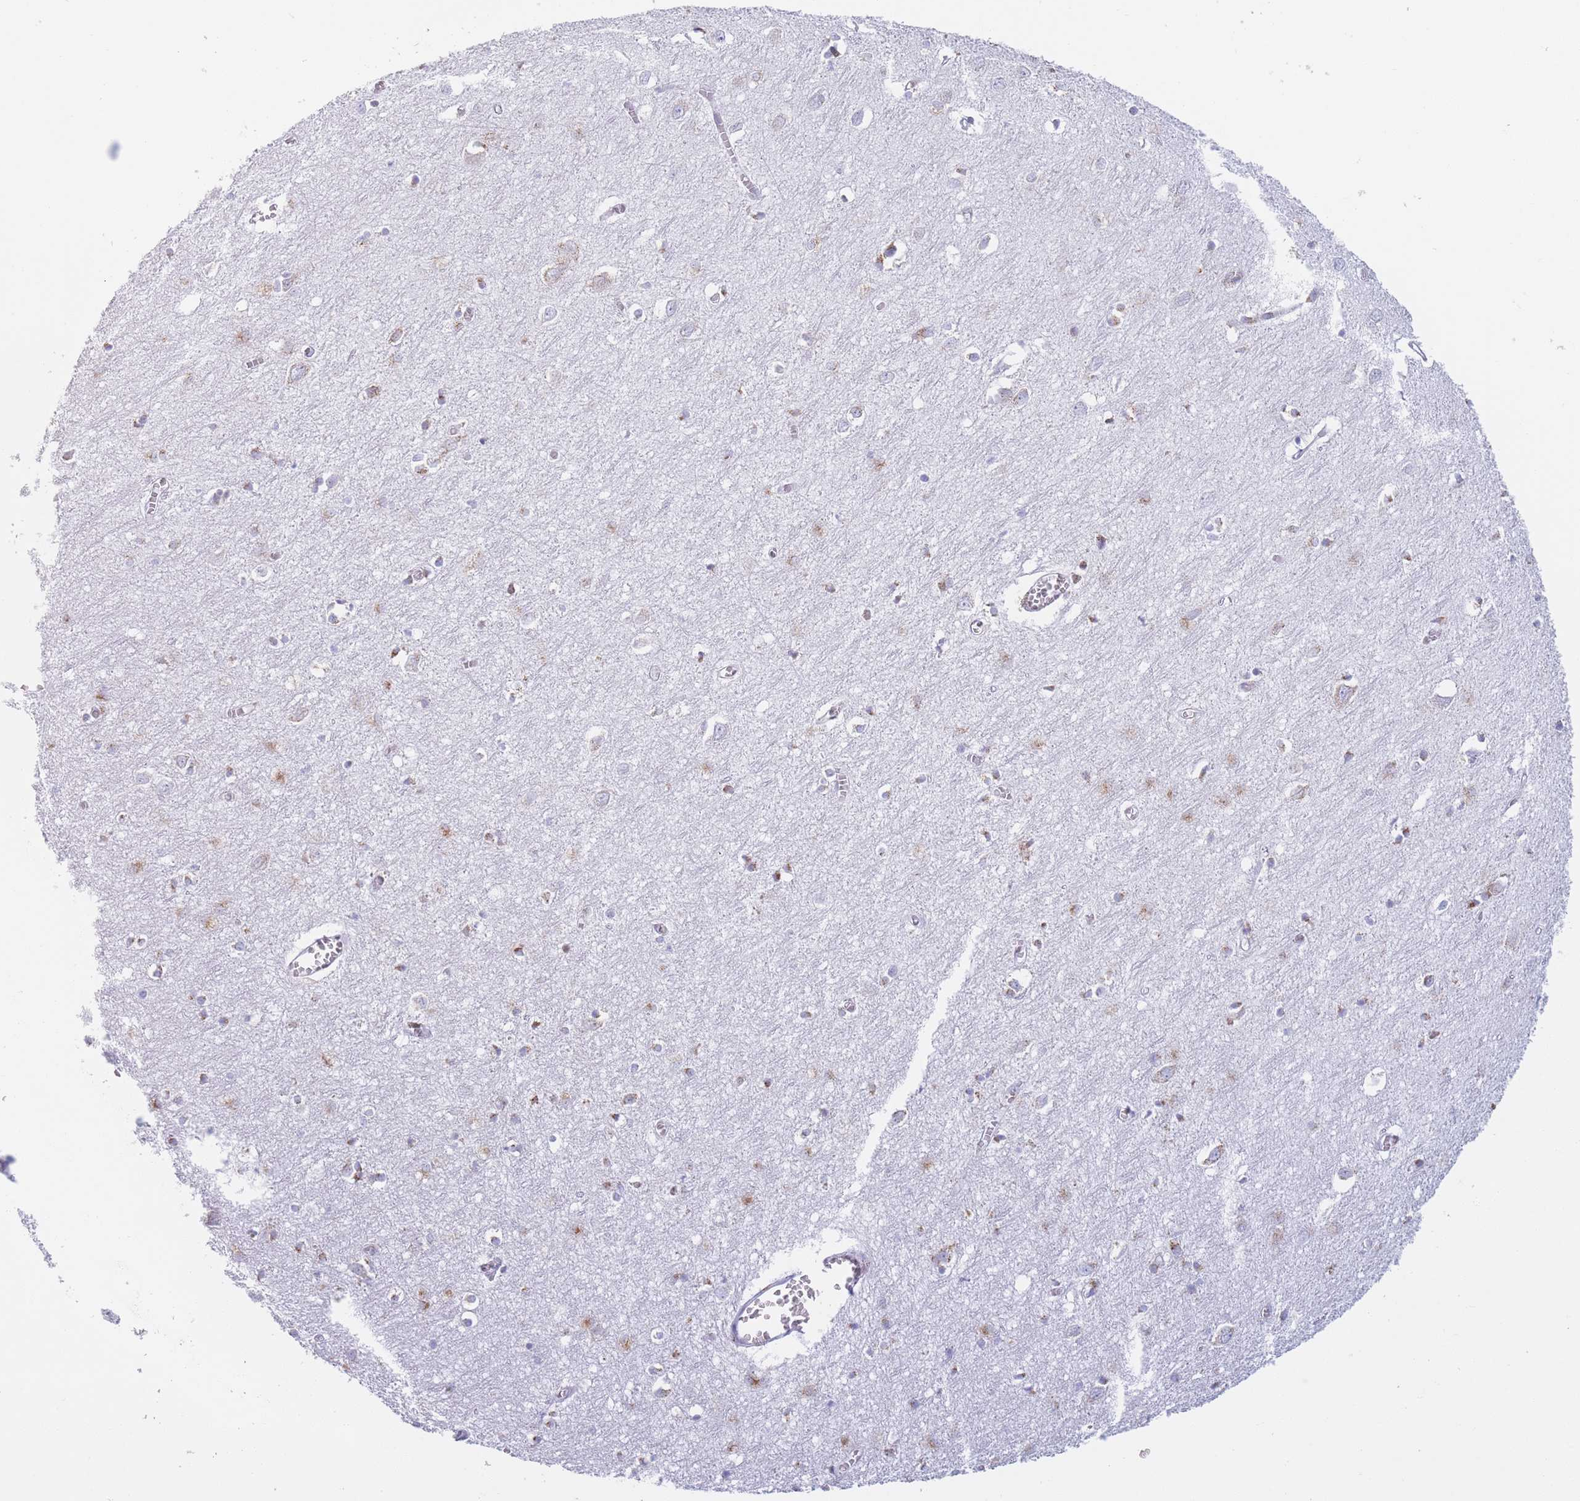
{"staining": {"intensity": "negative", "quantity": "none", "location": "none"}, "tissue": "cerebral cortex", "cell_type": "Endothelial cells", "image_type": "normal", "snomed": [{"axis": "morphology", "description": "Normal tissue, NOS"}, {"axis": "topography", "description": "Cerebral cortex"}], "caption": "The immunohistochemistry (IHC) photomicrograph has no significant expression in endothelial cells of cerebral cortex.", "gene": "MRPL30", "patient": {"sex": "female", "age": 64}}